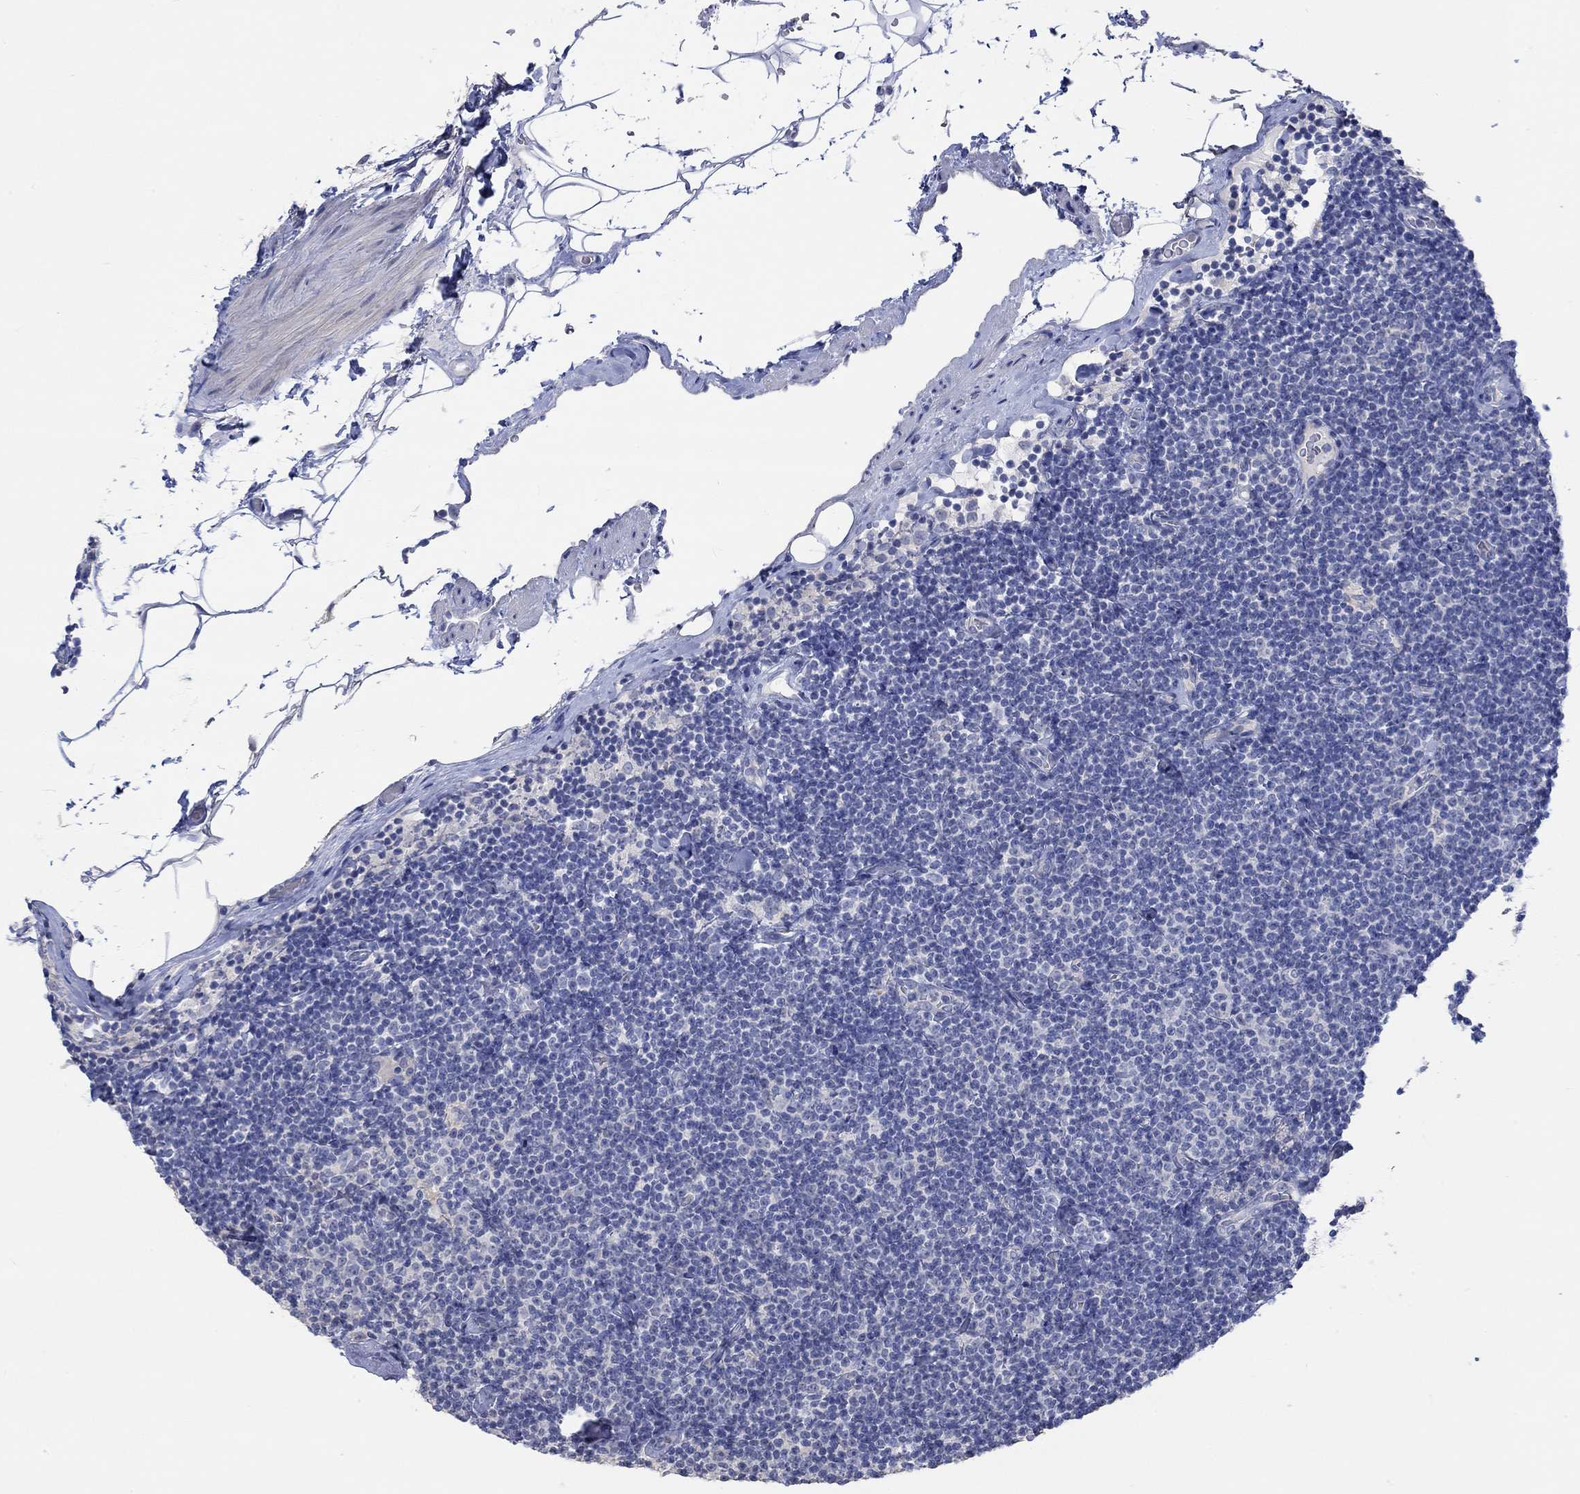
{"staining": {"intensity": "negative", "quantity": "none", "location": "none"}, "tissue": "lymphoma", "cell_type": "Tumor cells", "image_type": "cancer", "snomed": [{"axis": "morphology", "description": "Malignant lymphoma, non-Hodgkin's type, Low grade"}, {"axis": "topography", "description": "Lymph node"}], "caption": "Tumor cells are negative for brown protein staining in lymphoma.", "gene": "PNMA5", "patient": {"sex": "male", "age": 81}}